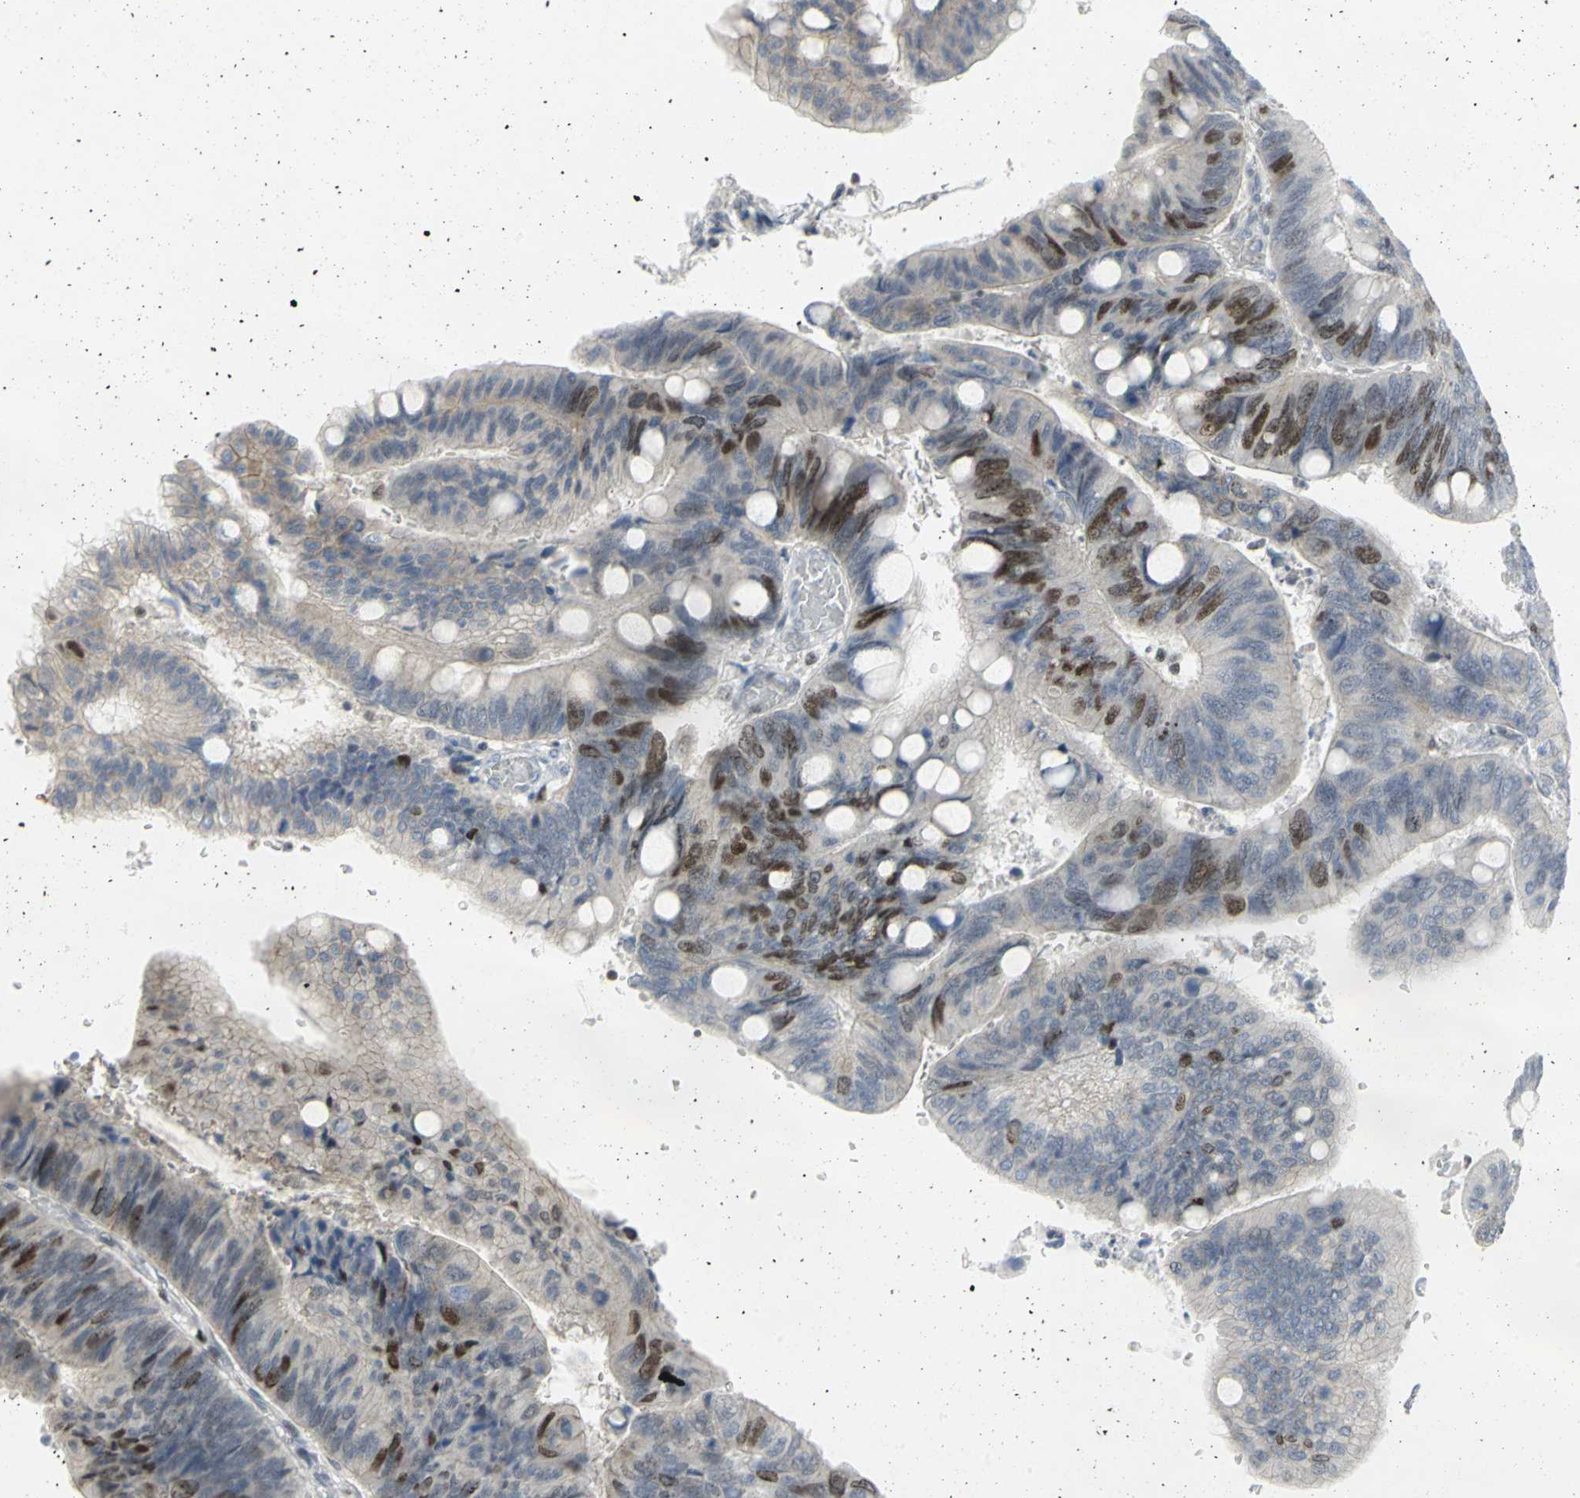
{"staining": {"intensity": "strong", "quantity": "25%-75%", "location": "nuclear"}, "tissue": "colorectal cancer", "cell_type": "Tumor cells", "image_type": "cancer", "snomed": [{"axis": "morphology", "description": "Normal tissue, NOS"}, {"axis": "morphology", "description": "Adenocarcinoma, NOS"}, {"axis": "topography", "description": "Rectum"}], "caption": "Immunohistochemistry (IHC) (DAB (3,3'-diaminobenzidine)) staining of colorectal cancer (adenocarcinoma) shows strong nuclear protein expression in approximately 25%-75% of tumor cells.", "gene": "RPA1", "patient": {"sex": "male", "age": 92}}